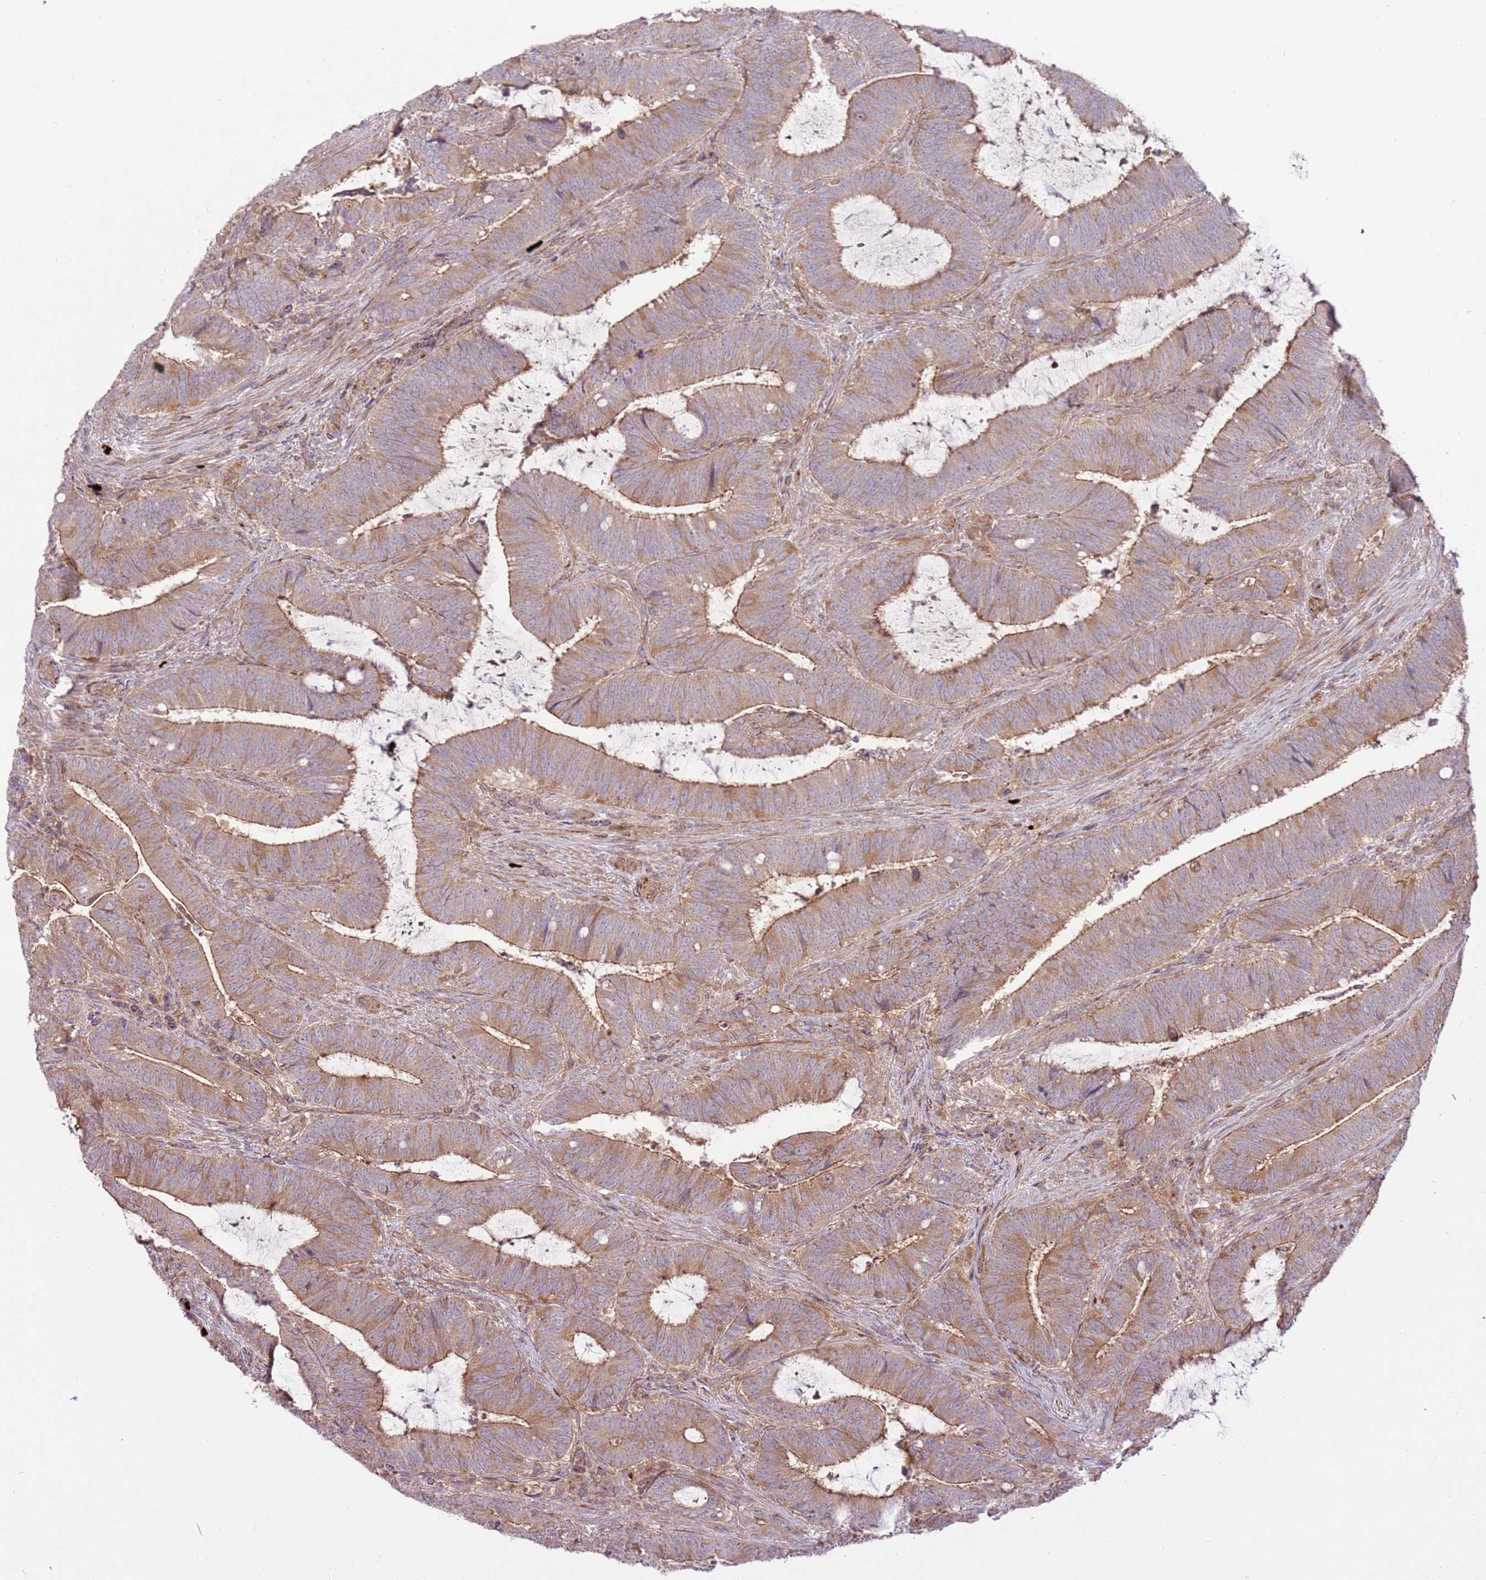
{"staining": {"intensity": "moderate", "quantity": ">75%", "location": "cytoplasmic/membranous"}, "tissue": "colorectal cancer", "cell_type": "Tumor cells", "image_type": "cancer", "snomed": [{"axis": "morphology", "description": "Adenocarcinoma, NOS"}, {"axis": "topography", "description": "Colon"}], "caption": "DAB immunohistochemical staining of human colorectal adenocarcinoma reveals moderate cytoplasmic/membranous protein expression in approximately >75% of tumor cells.", "gene": "ZNF624", "patient": {"sex": "female", "age": 43}}